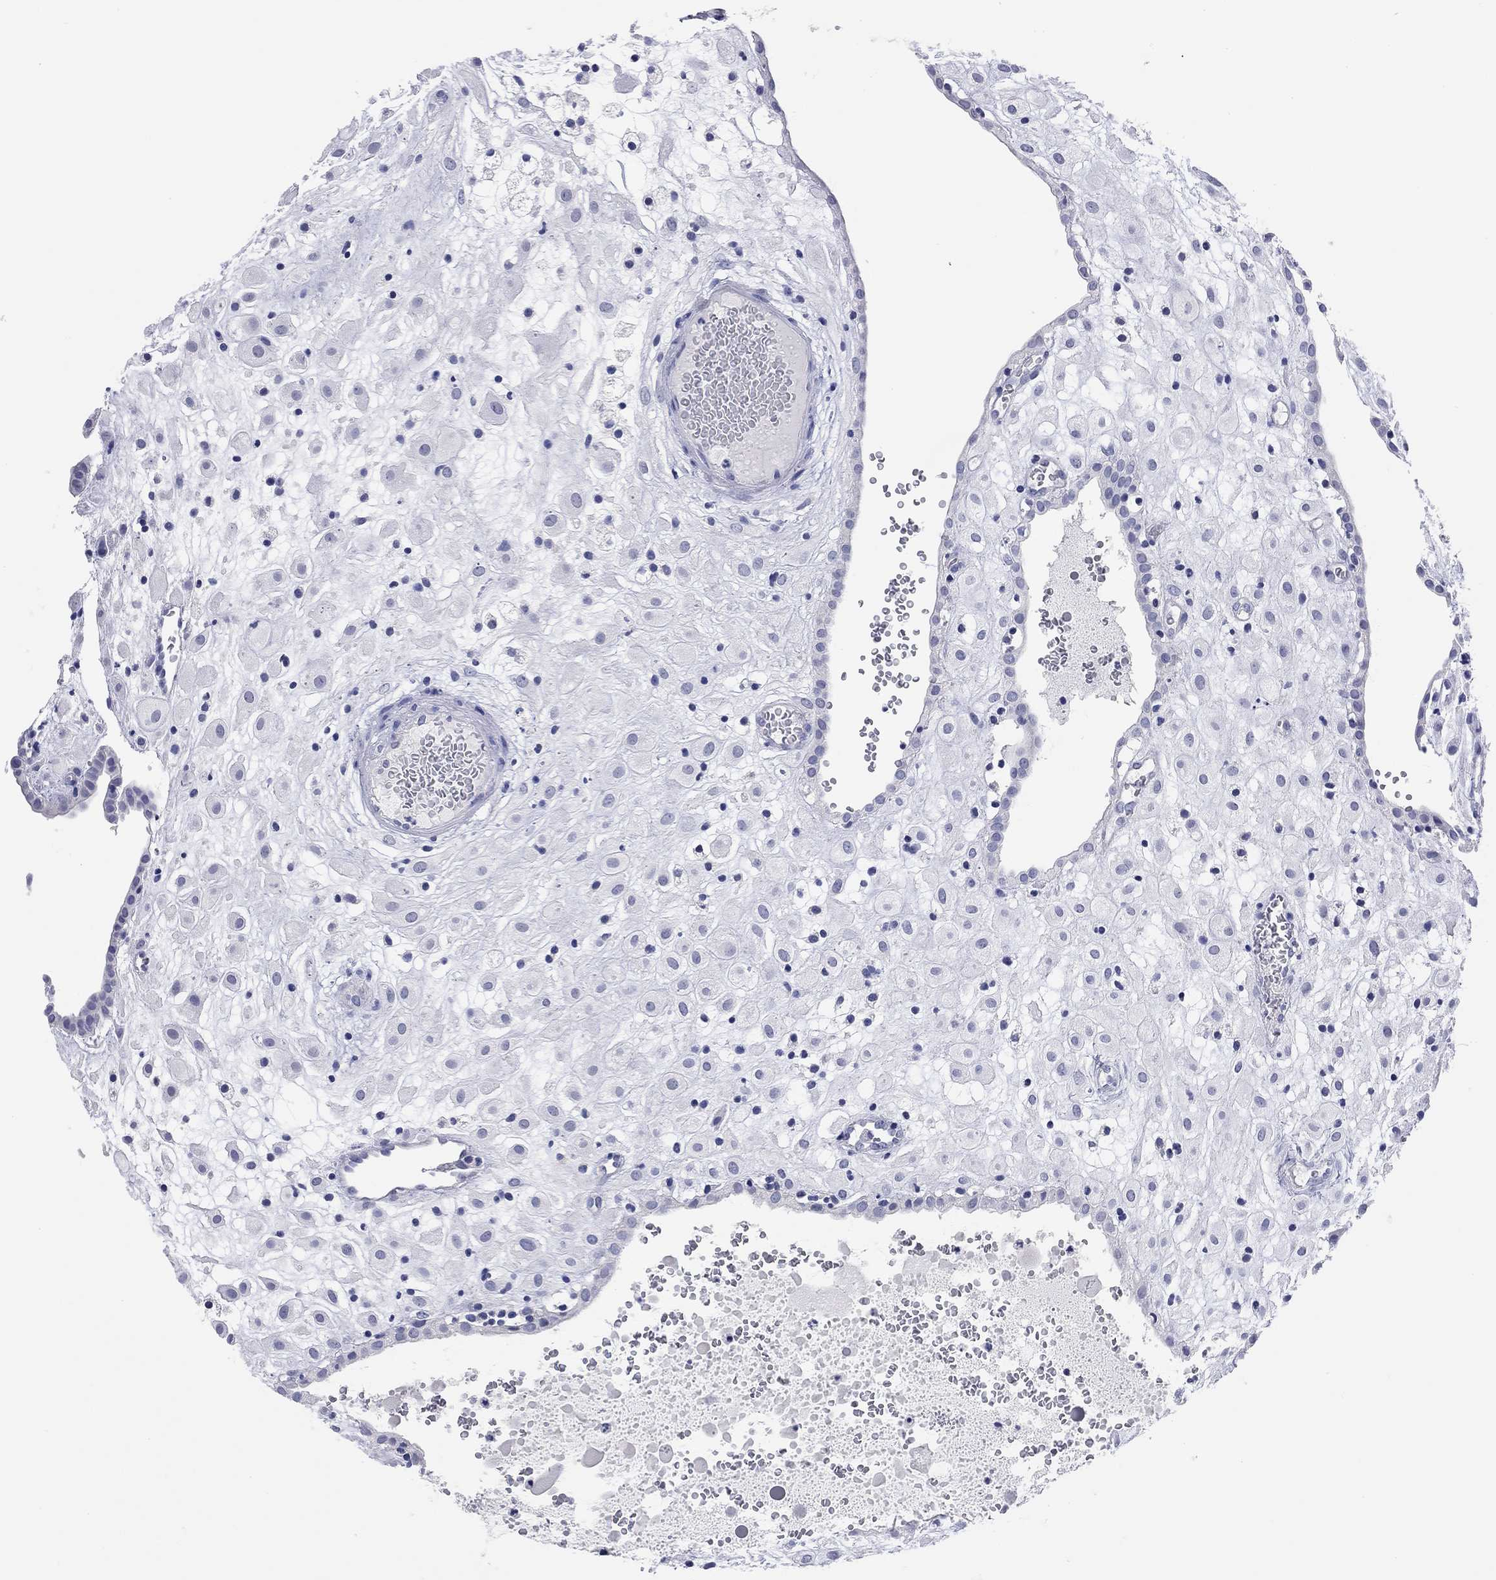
{"staining": {"intensity": "negative", "quantity": "none", "location": "none"}, "tissue": "placenta", "cell_type": "Decidual cells", "image_type": "normal", "snomed": [{"axis": "morphology", "description": "Normal tissue, NOS"}, {"axis": "topography", "description": "Placenta"}], "caption": "The image reveals no staining of decidual cells in normal placenta. Nuclei are stained in blue.", "gene": "ENSG00000269035", "patient": {"sex": "female", "age": 24}}